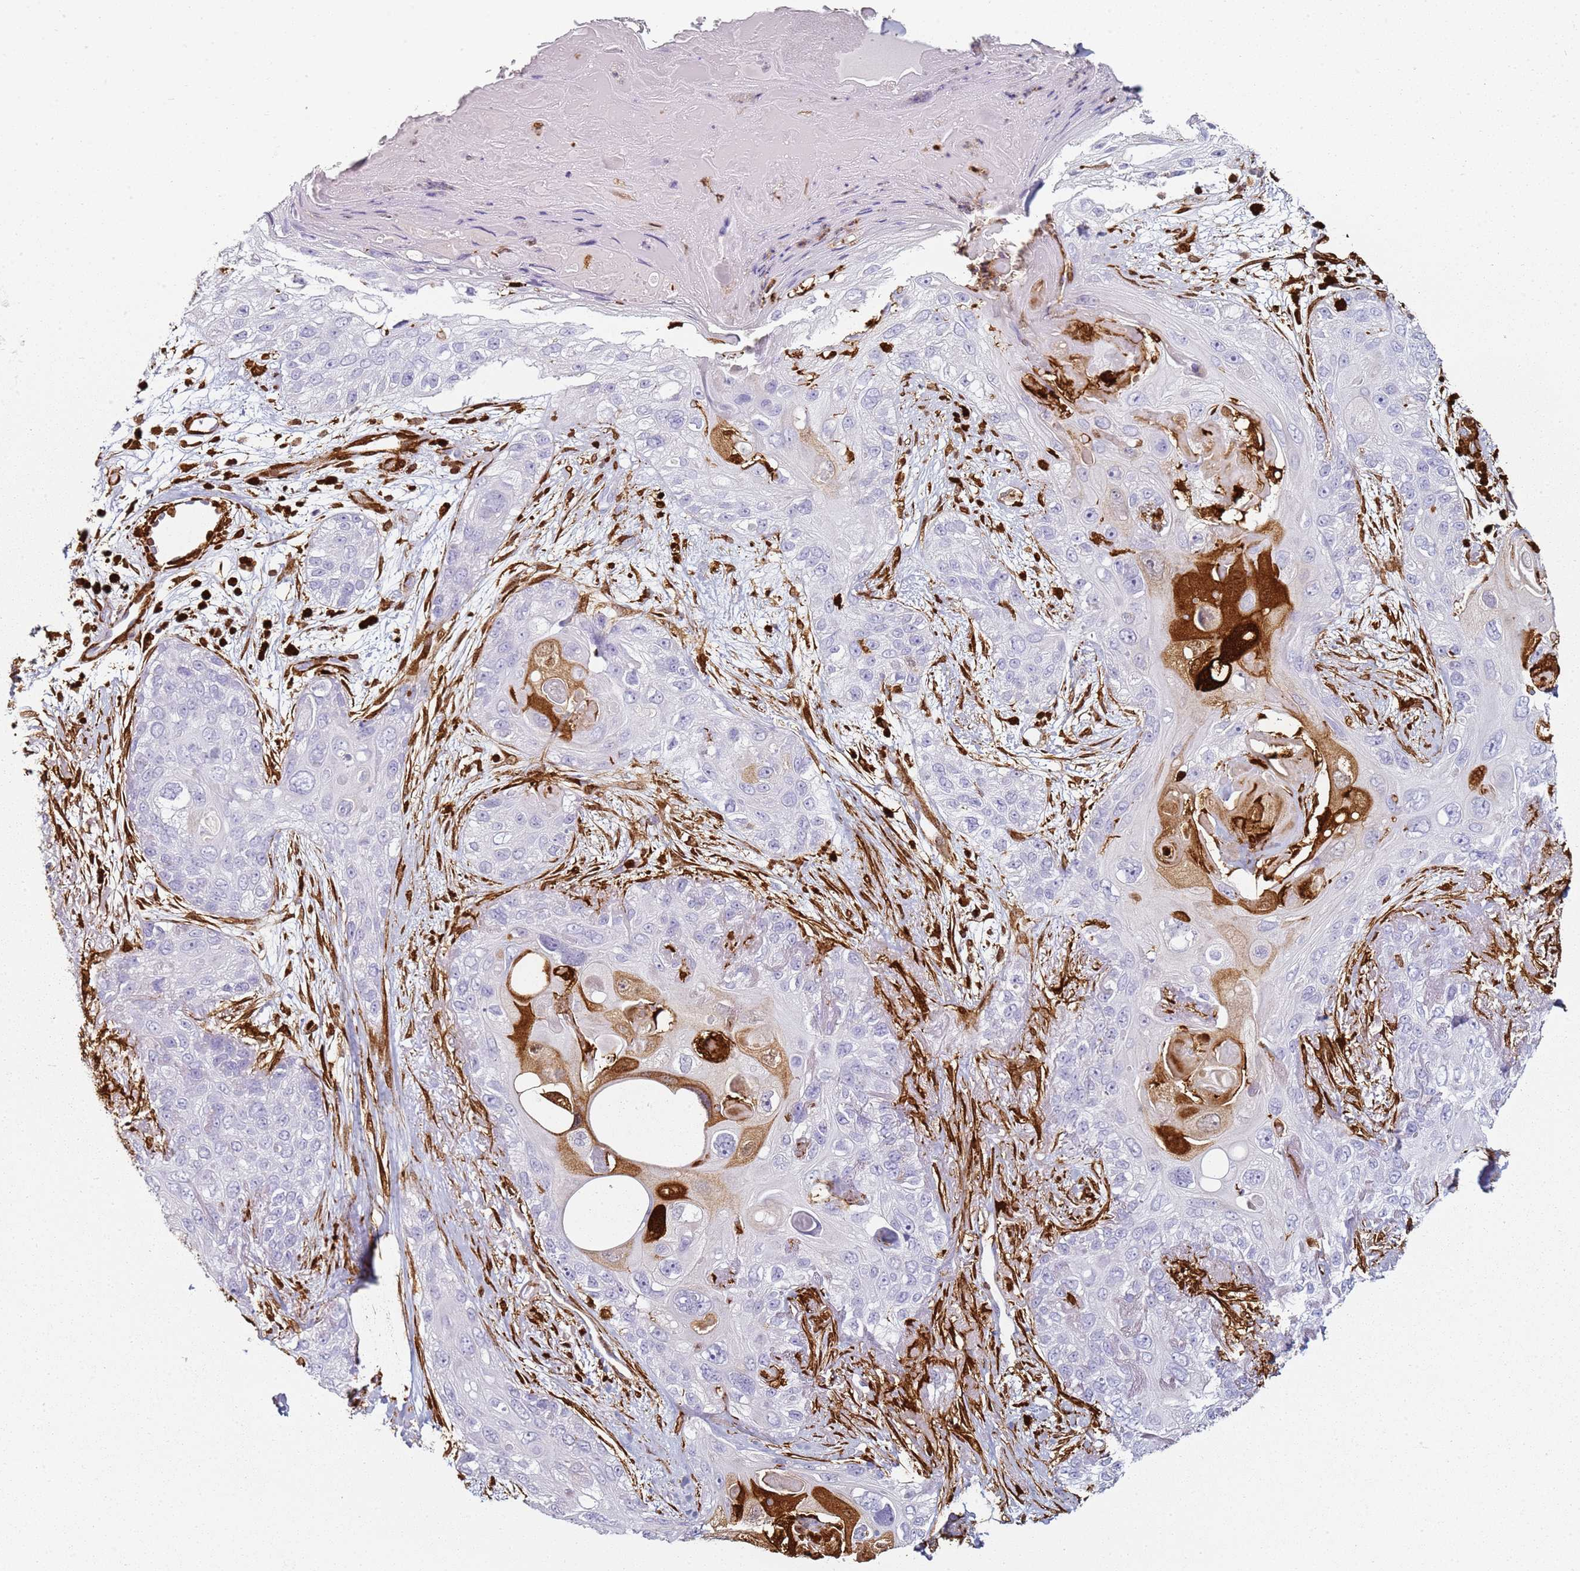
{"staining": {"intensity": "negative", "quantity": "none", "location": "none"}, "tissue": "skin cancer", "cell_type": "Tumor cells", "image_type": "cancer", "snomed": [{"axis": "morphology", "description": "Normal tissue, NOS"}, {"axis": "morphology", "description": "Squamous cell carcinoma, NOS"}, {"axis": "topography", "description": "Skin"}], "caption": "Tumor cells show no significant protein expression in skin squamous cell carcinoma. (DAB immunohistochemistry (IHC) with hematoxylin counter stain).", "gene": "S100A4", "patient": {"sex": "male", "age": 72}}